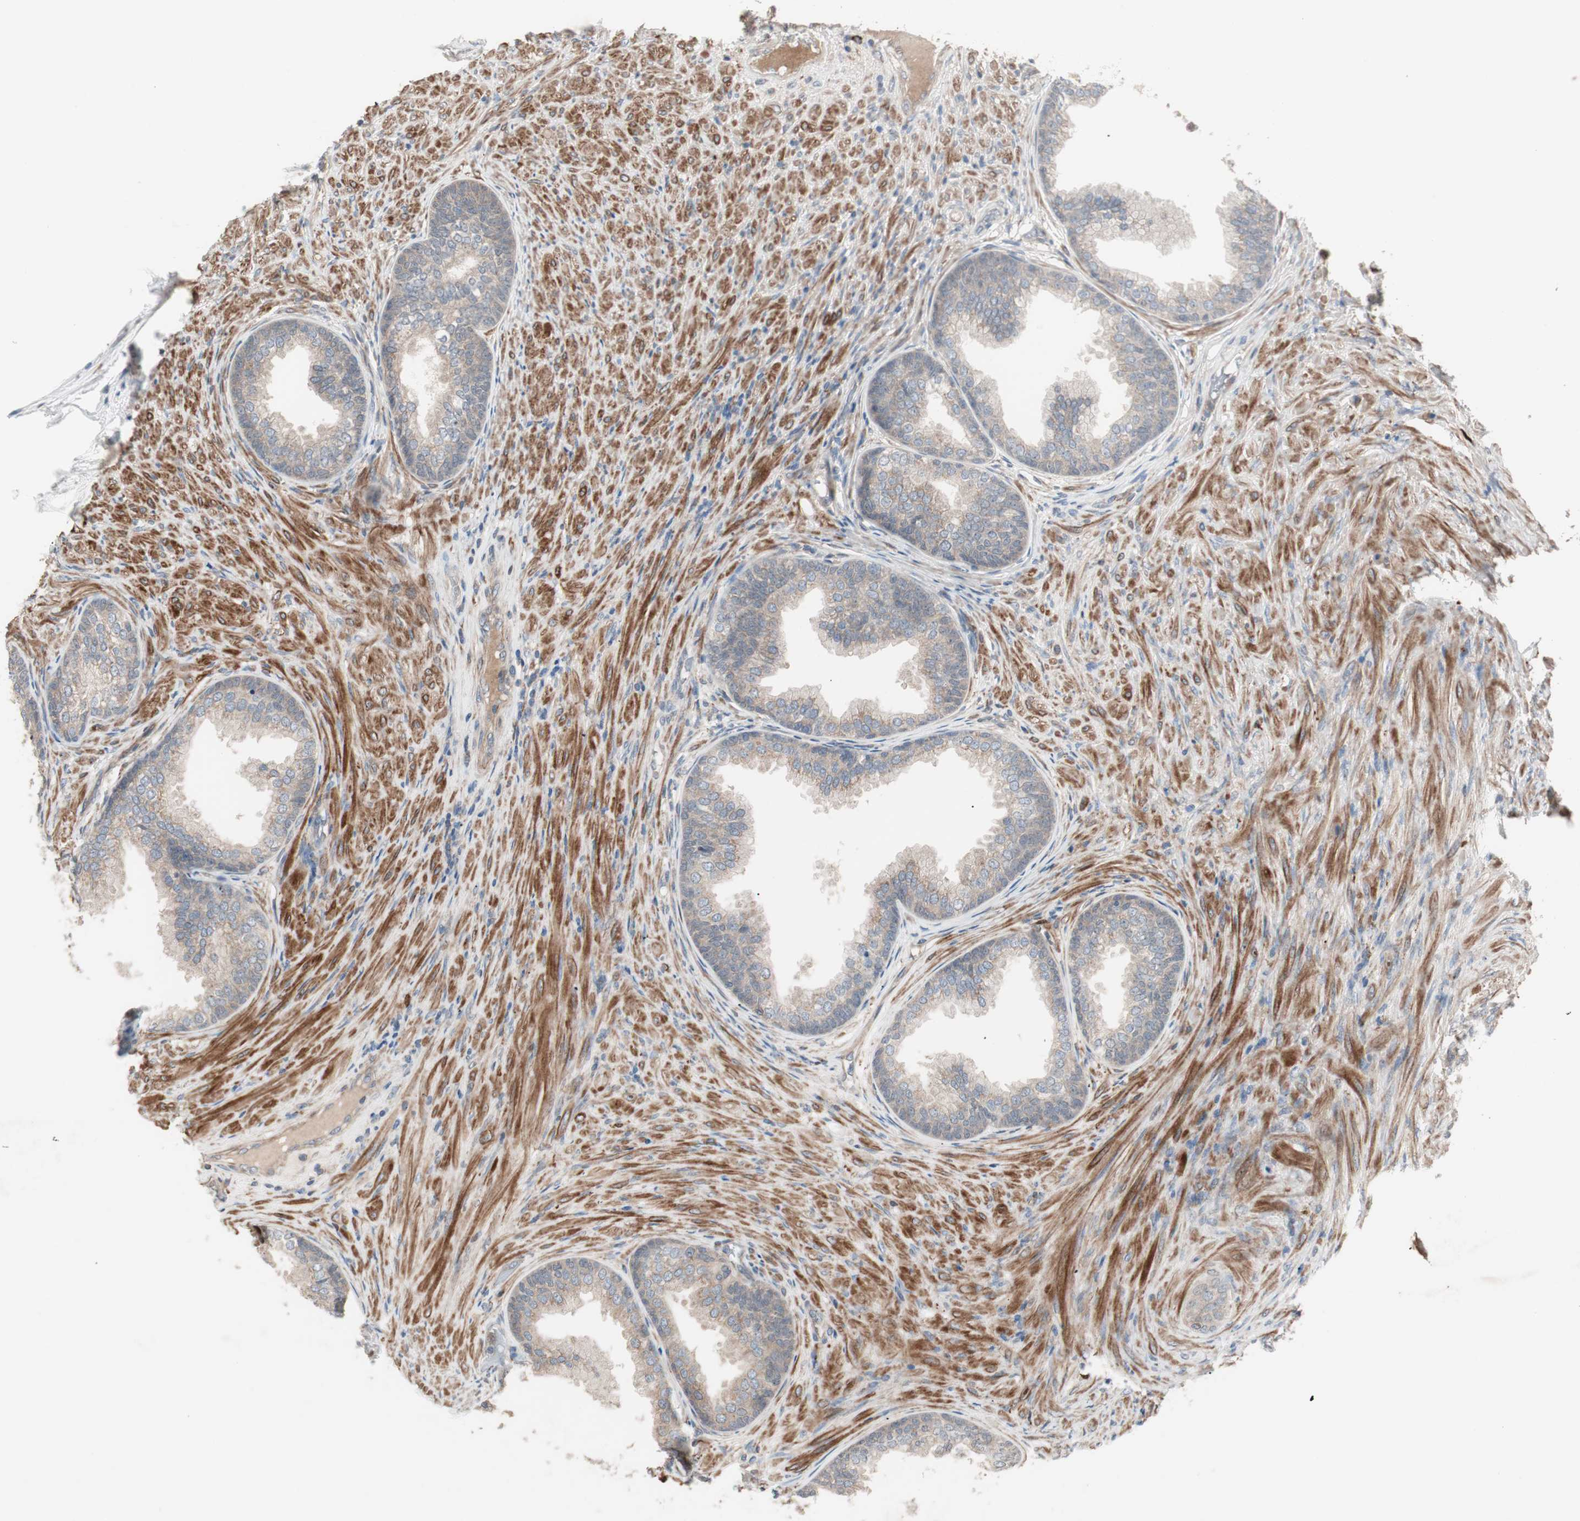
{"staining": {"intensity": "weak", "quantity": ">75%", "location": "cytoplasmic/membranous"}, "tissue": "prostate", "cell_type": "Glandular cells", "image_type": "normal", "snomed": [{"axis": "morphology", "description": "Normal tissue, NOS"}, {"axis": "topography", "description": "Prostate"}], "caption": "Immunohistochemistry (IHC) micrograph of unremarkable prostate: prostate stained using immunohistochemistry demonstrates low levels of weak protein expression localized specifically in the cytoplasmic/membranous of glandular cells, appearing as a cytoplasmic/membranous brown color.", "gene": "STAB1", "patient": {"sex": "male", "age": 76}}